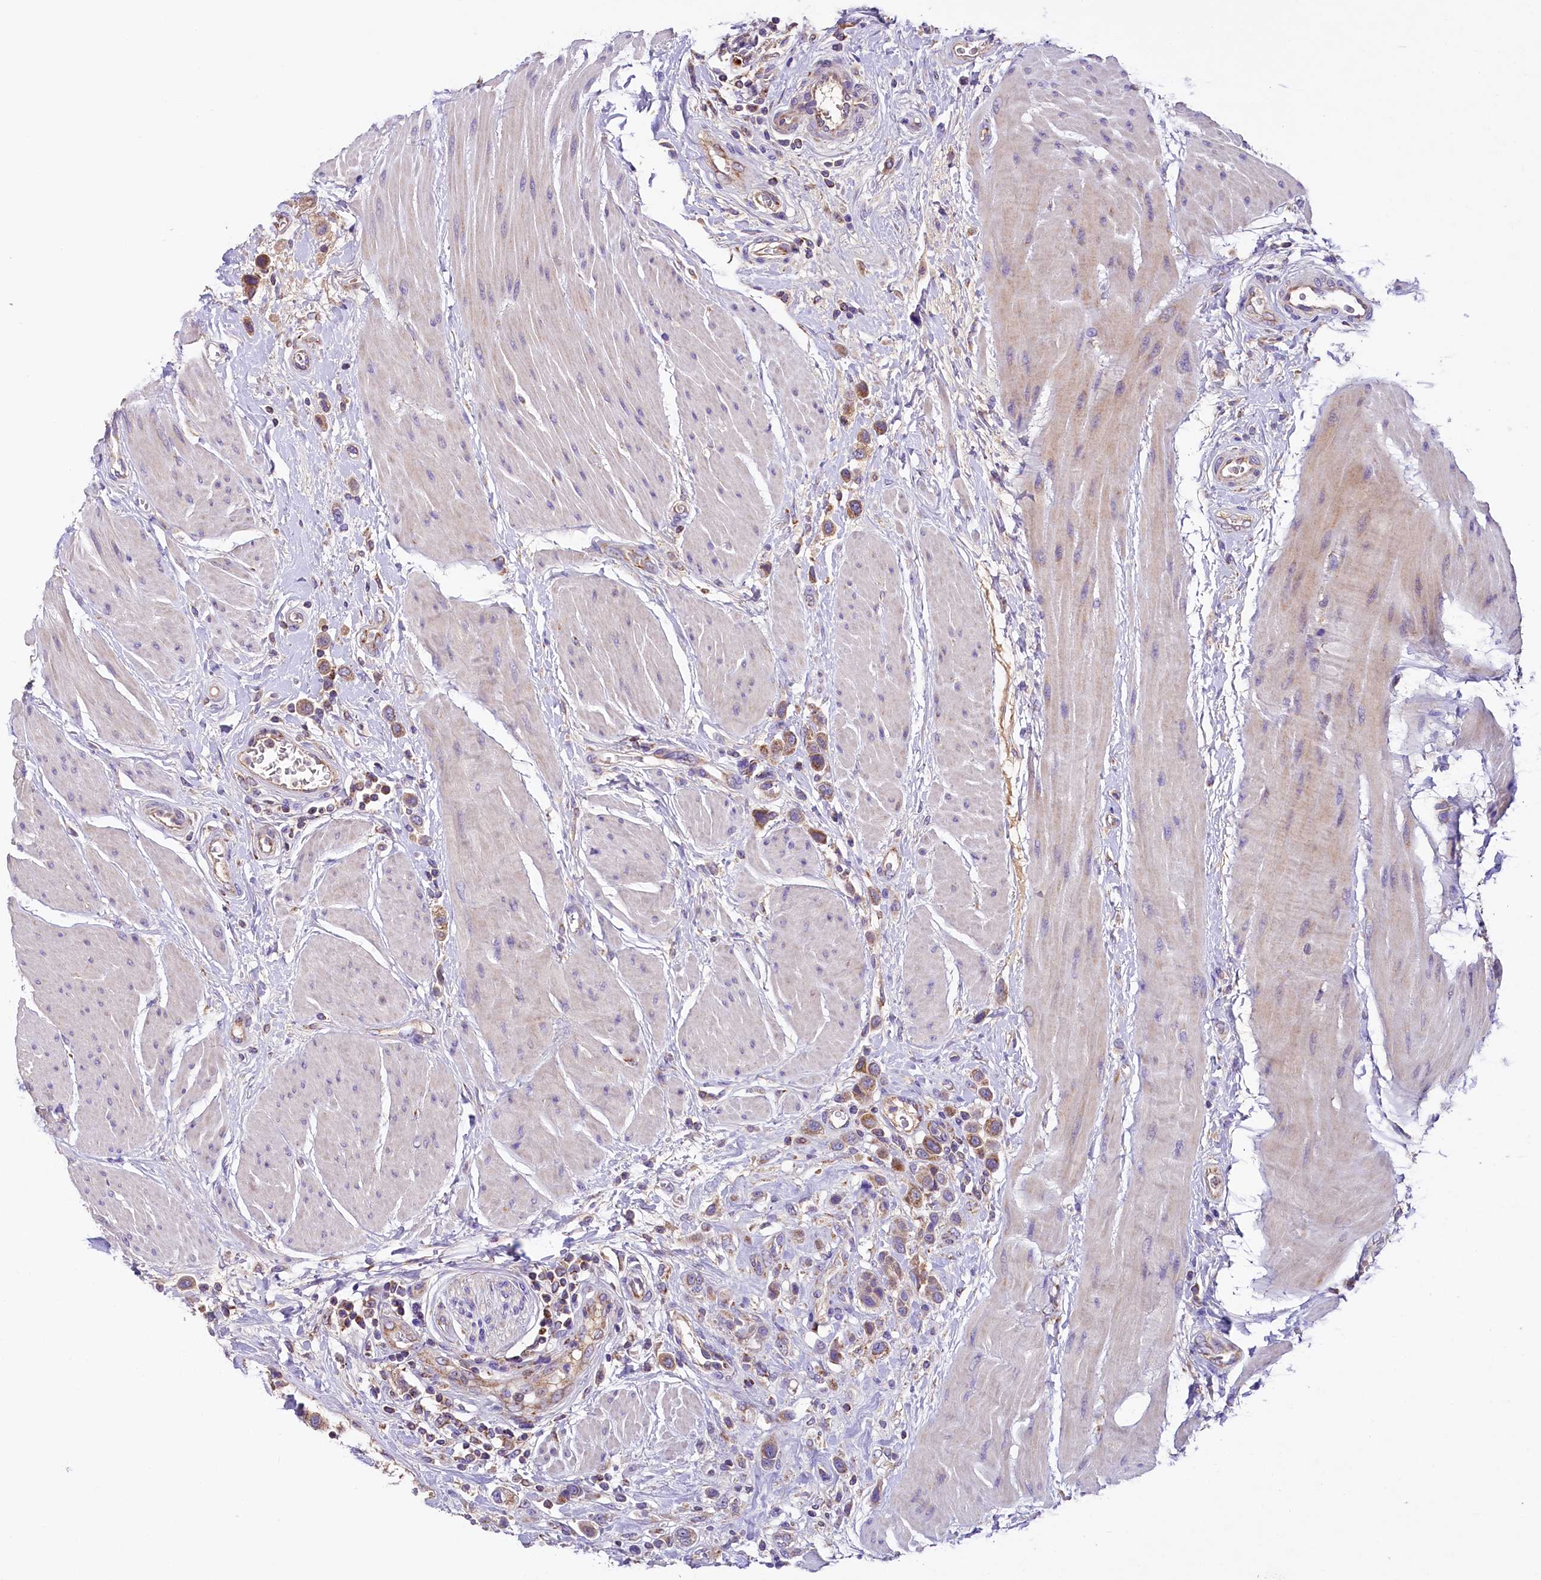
{"staining": {"intensity": "moderate", "quantity": ">75%", "location": "cytoplasmic/membranous"}, "tissue": "urothelial cancer", "cell_type": "Tumor cells", "image_type": "cancer", "snomed": [{"axis": "morphology", "description": "Urothelial carcinoma, High grade"}, {"axis": "topography", "description": "Urinary bladder"}], "caption": "Urothelial carcinoma (high-grade) tissue displays moderate cytoplasmic/membranous expression in about >75% of tumor cells, visualized by immunohistochemistry.", "gene": "PMPCB", "patient": {"sex": "male", "age": 50}}